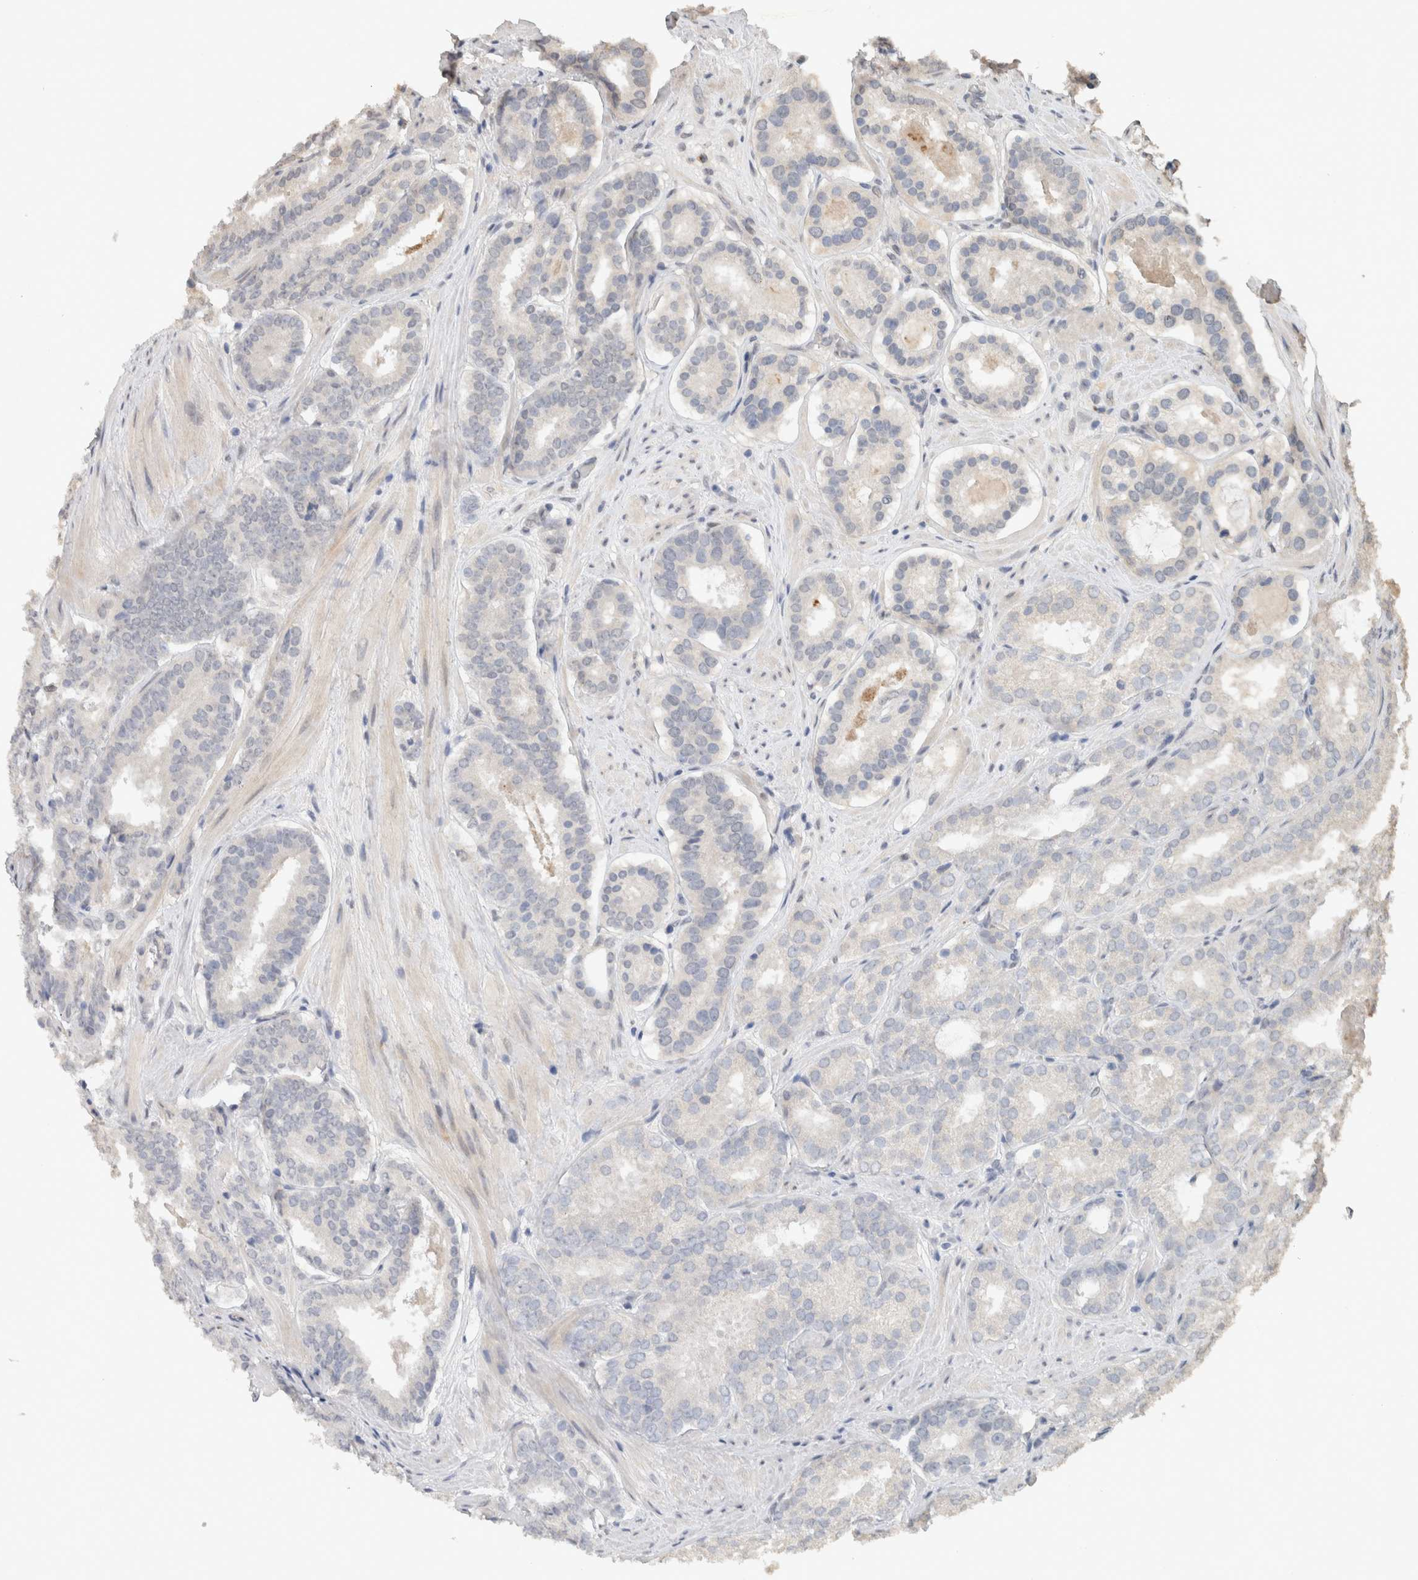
{"staining": {"intensity": "negative", "quantity": "none", "location": "none"}, "tissue": "prostate cancer", "cell_type": "Tumor cells", "image_type": "cancer", "snomed": [{"axis": "morphology", "description": "Adenocarcinoma, Low grade"}, {"axis": "topography", "description": "Prostate"}], "caption": "Immunohistochemistry of human adenocarcinoma (low-grade) (prostate) shows no expression in tumor cells.", "gene": "CYSRT1", "patient": {"sex": "male", "age": 69}}